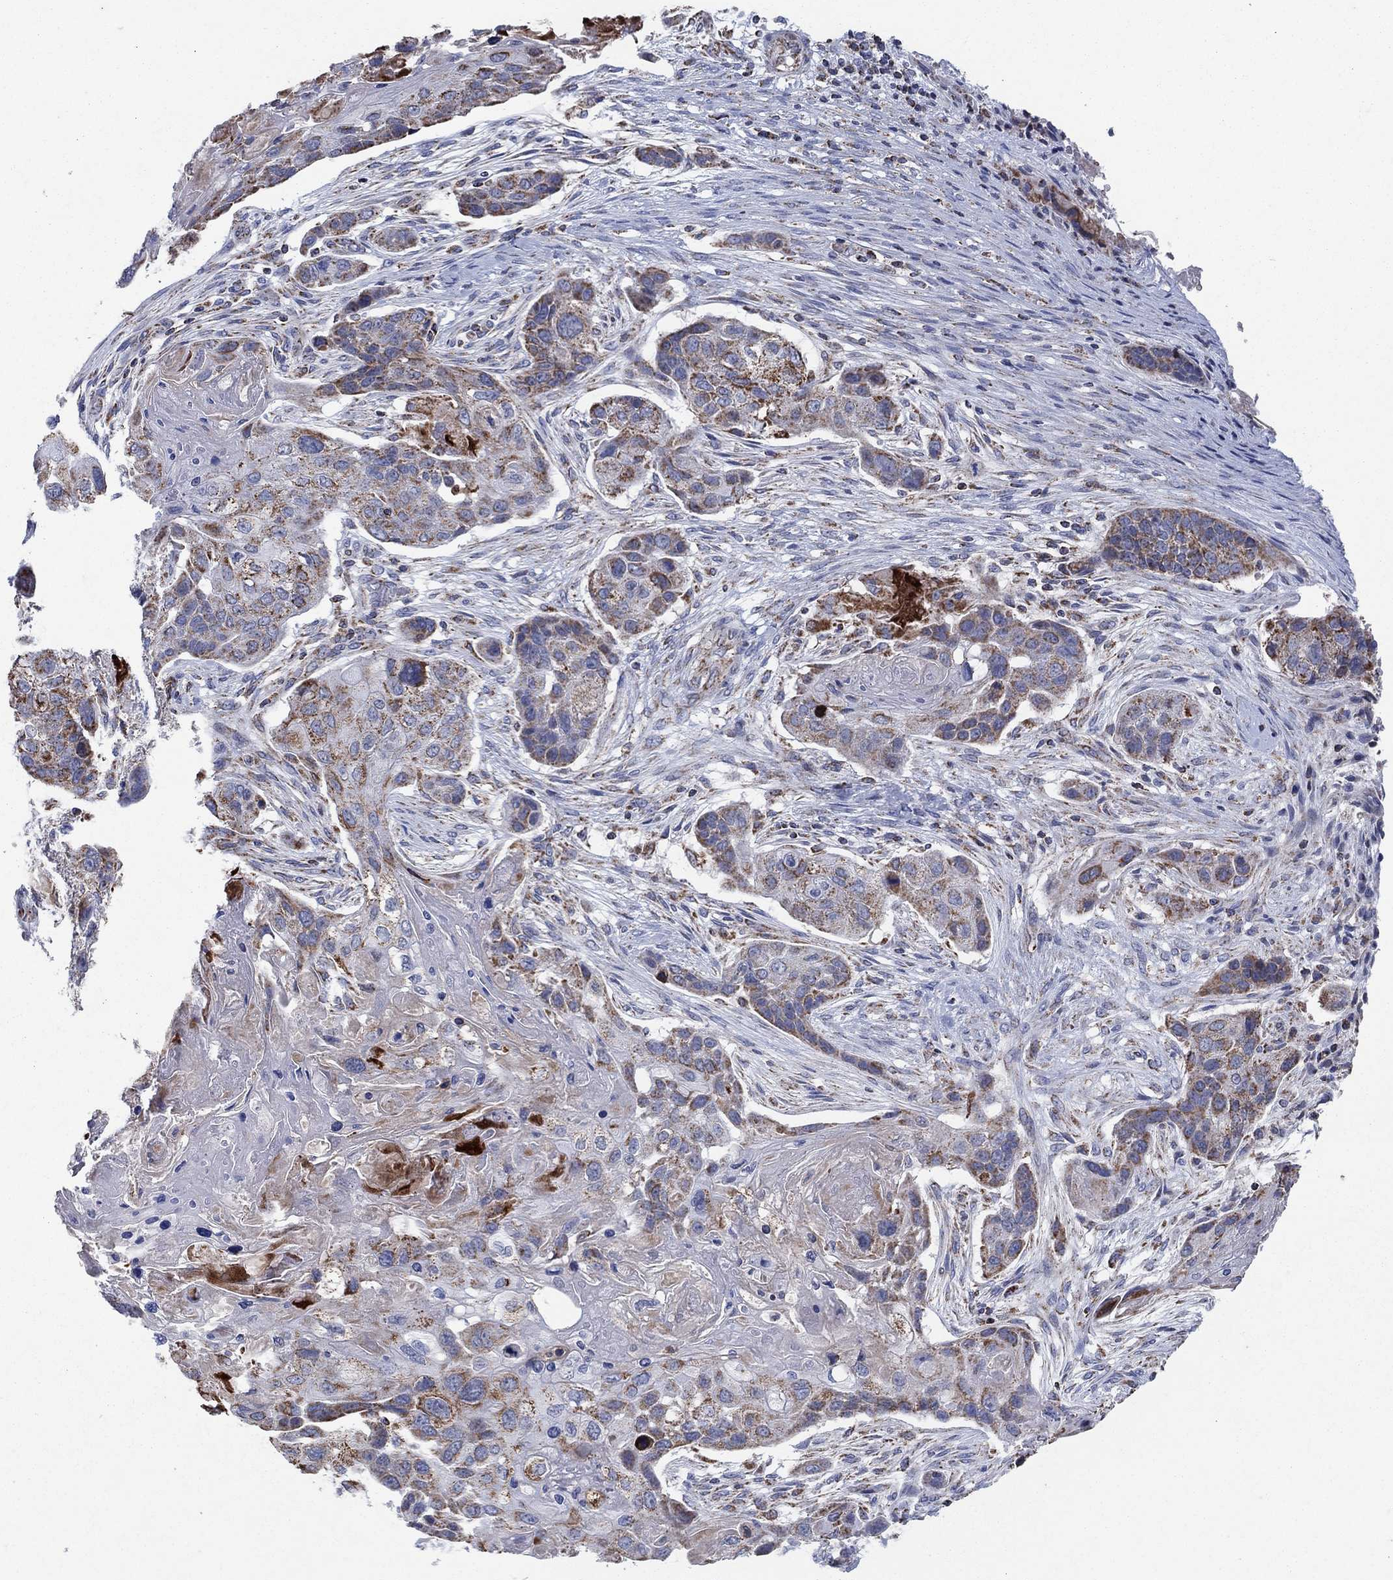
{"staining": {"intensity": "strong", "quantity": "<25%", "location": "cytoplasmic/membranous"}, "tissue": "lung cancer", "cell_type": "Tumor cells", "image_type": "cancer", "snomed": [{"axis": "morphology", "description": "Normal tissue, NOS"}, {"axis": "morphology", "description": "Squamous cell carcinoma, NOS"}, {"axis": "topography", "description": "Bronchus"}, {"axis": "topography", "description": "Lung"}], "caption": "Immunohistochemical staining of lung cancer demonstrates medium levels of strong cytoplasmic/membranous protein expression in about <25% of tumor cells.", "gene": "C9orf85", "patient": {"sex": "male", "age": 69}}